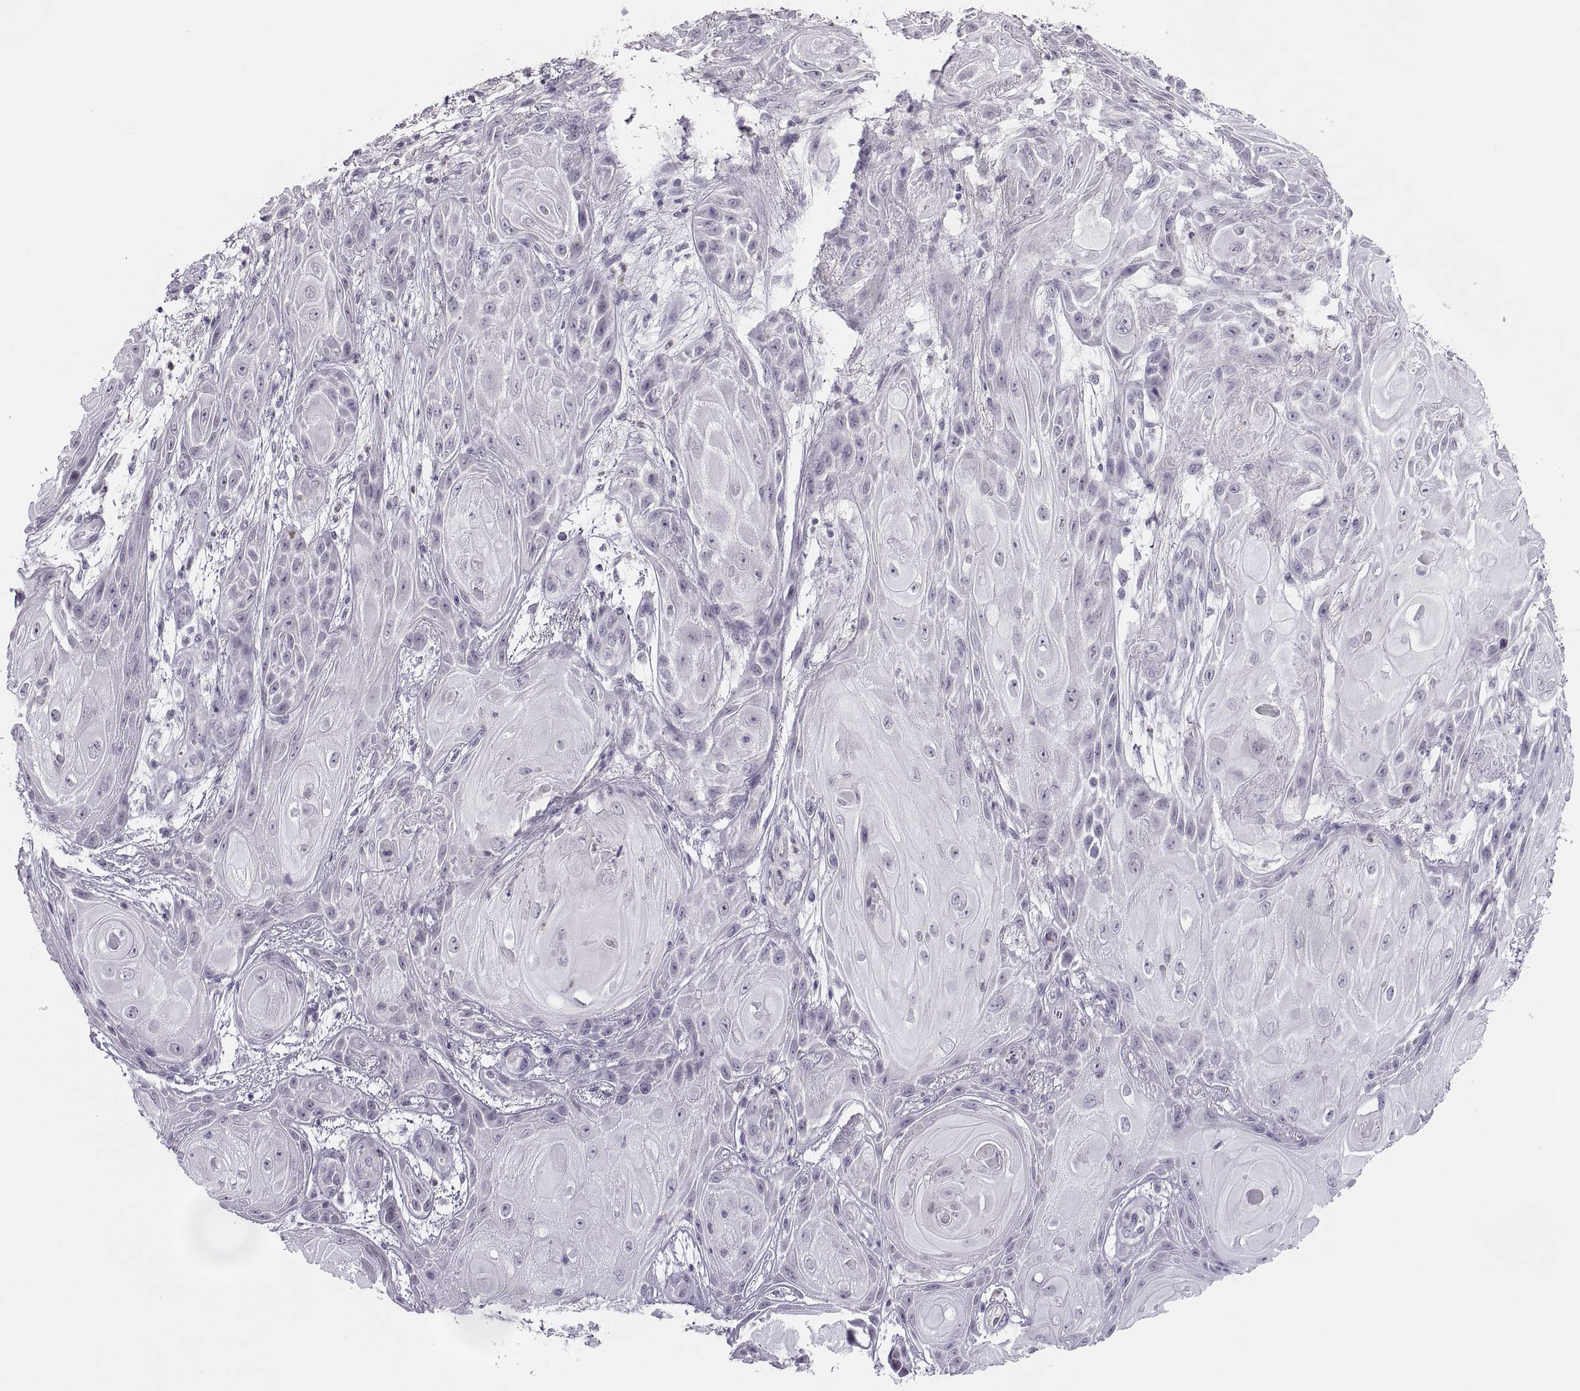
{"staining": {"intensity": "negative", "quantity": "none", "location": "none"}, "tissue": "skin cancer", "cell_type": "Tumor cells", "image_type": "cancer", "snomed": [{"axis": "morphology", "description": "Squamous cell carcinoma, NOS"}, {"axis": "topography", "description": "Skin"}], "caption": "DAB immunohistochemical staining of human skin squamous cell carcinoma reveals no significant staining in tumor cells. (Immunohistochemistry (ihc), brightfield microscopy, high magnification).", "gene": "C3orf22", "patient": {"sex": "male", "age": 62}}